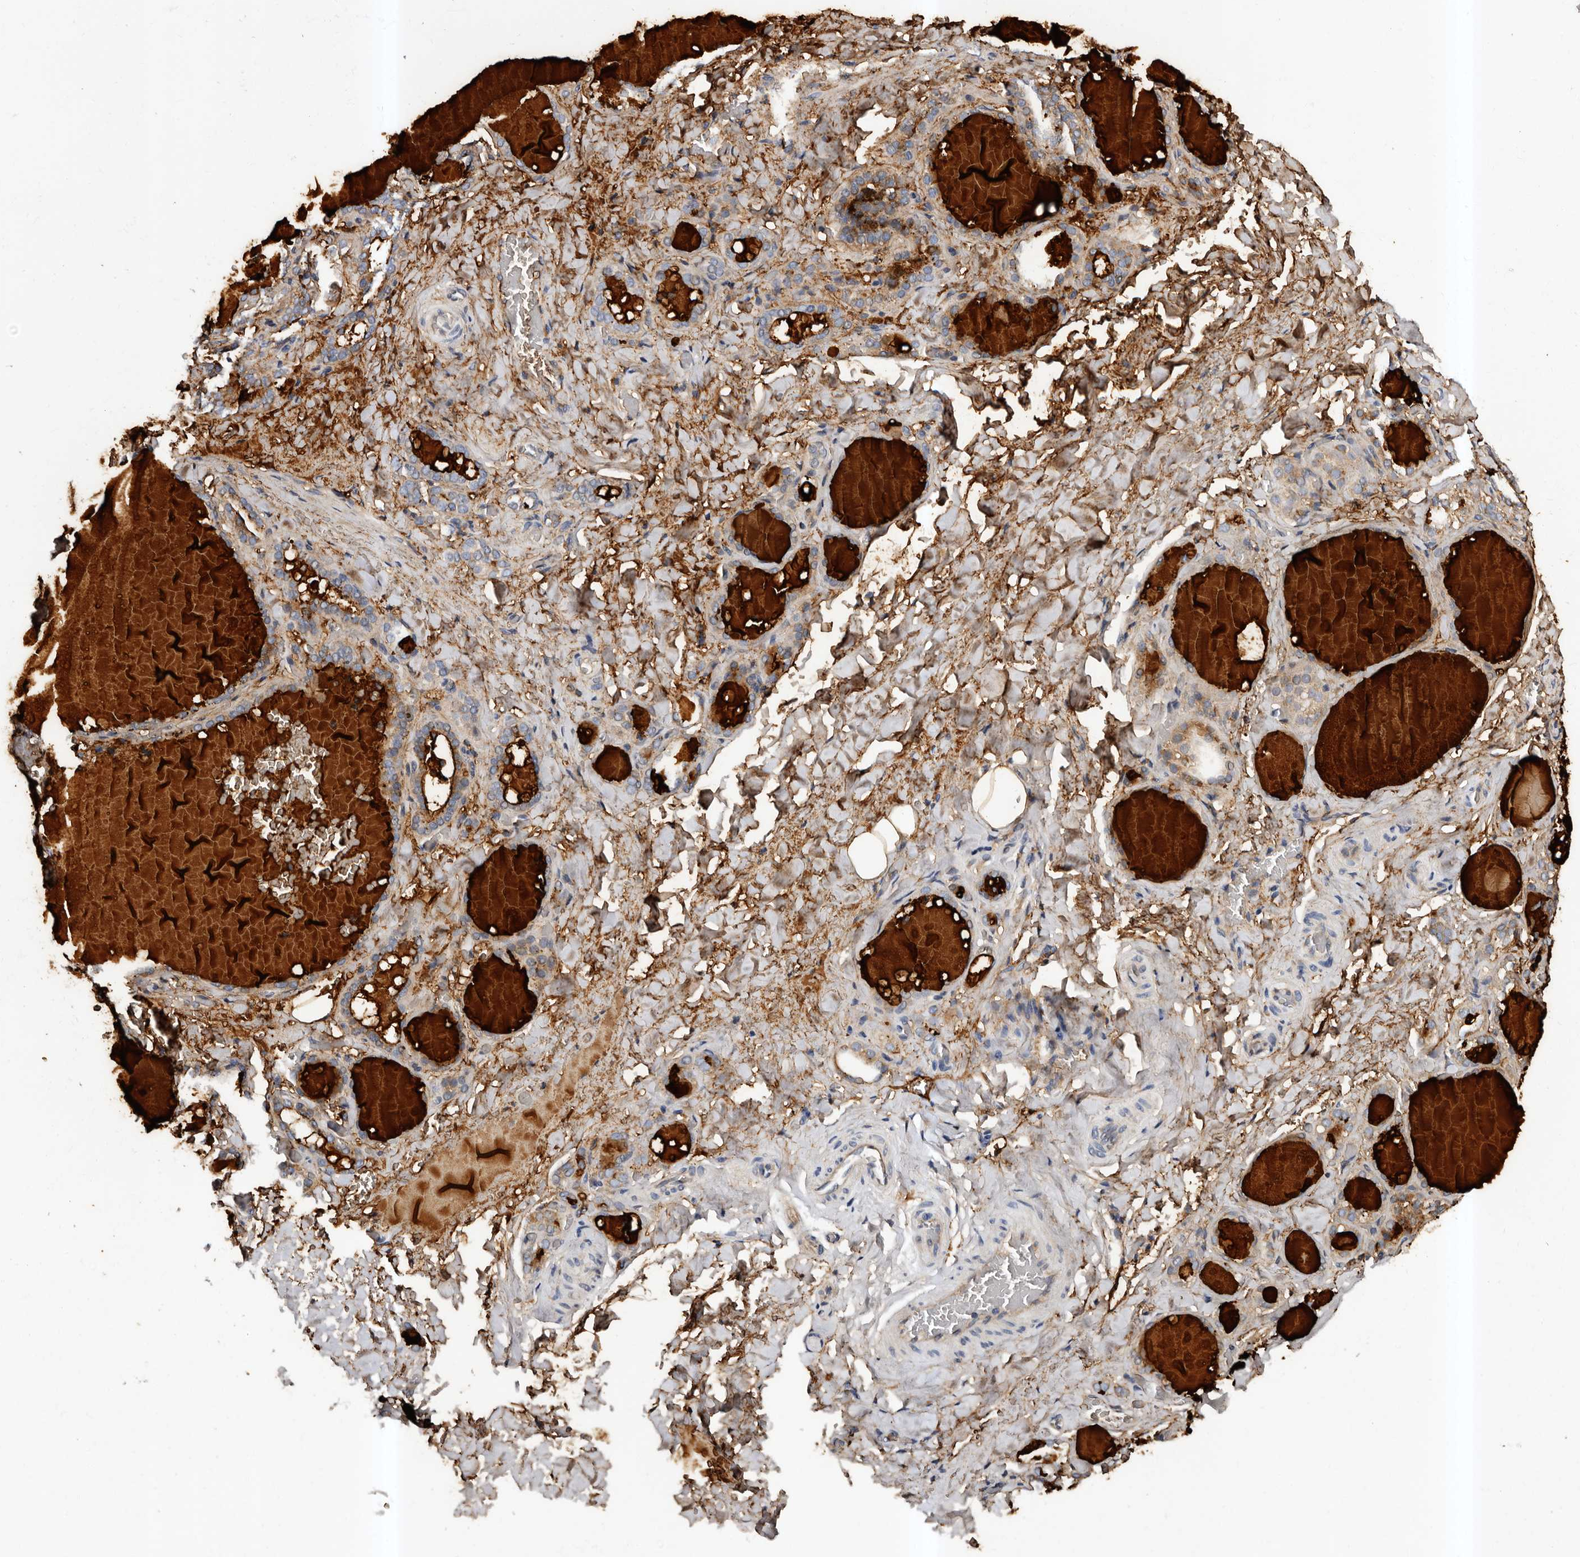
{"staining": {"intensity": "moderate", "quantity": ">75%", "location": "cytoplasmic/membranous"}, "tissue": "thyroid gland", "cell_type": "Glandular cells", "image_type": "normal", "snomed": [{"axis": "morphology", "description": "Normal tissue, NOS"}, {"axis": "topography", "description": "Thyroid gland"}], "caption": "Human thyroid gland stained for a protein (brown) demonstrates moderate cytoplasmic/membranous positive positivity in approximately >75% of glandular cells.", "gene": "ADCK5", "patient": {"sex": "female", "age": 22}}